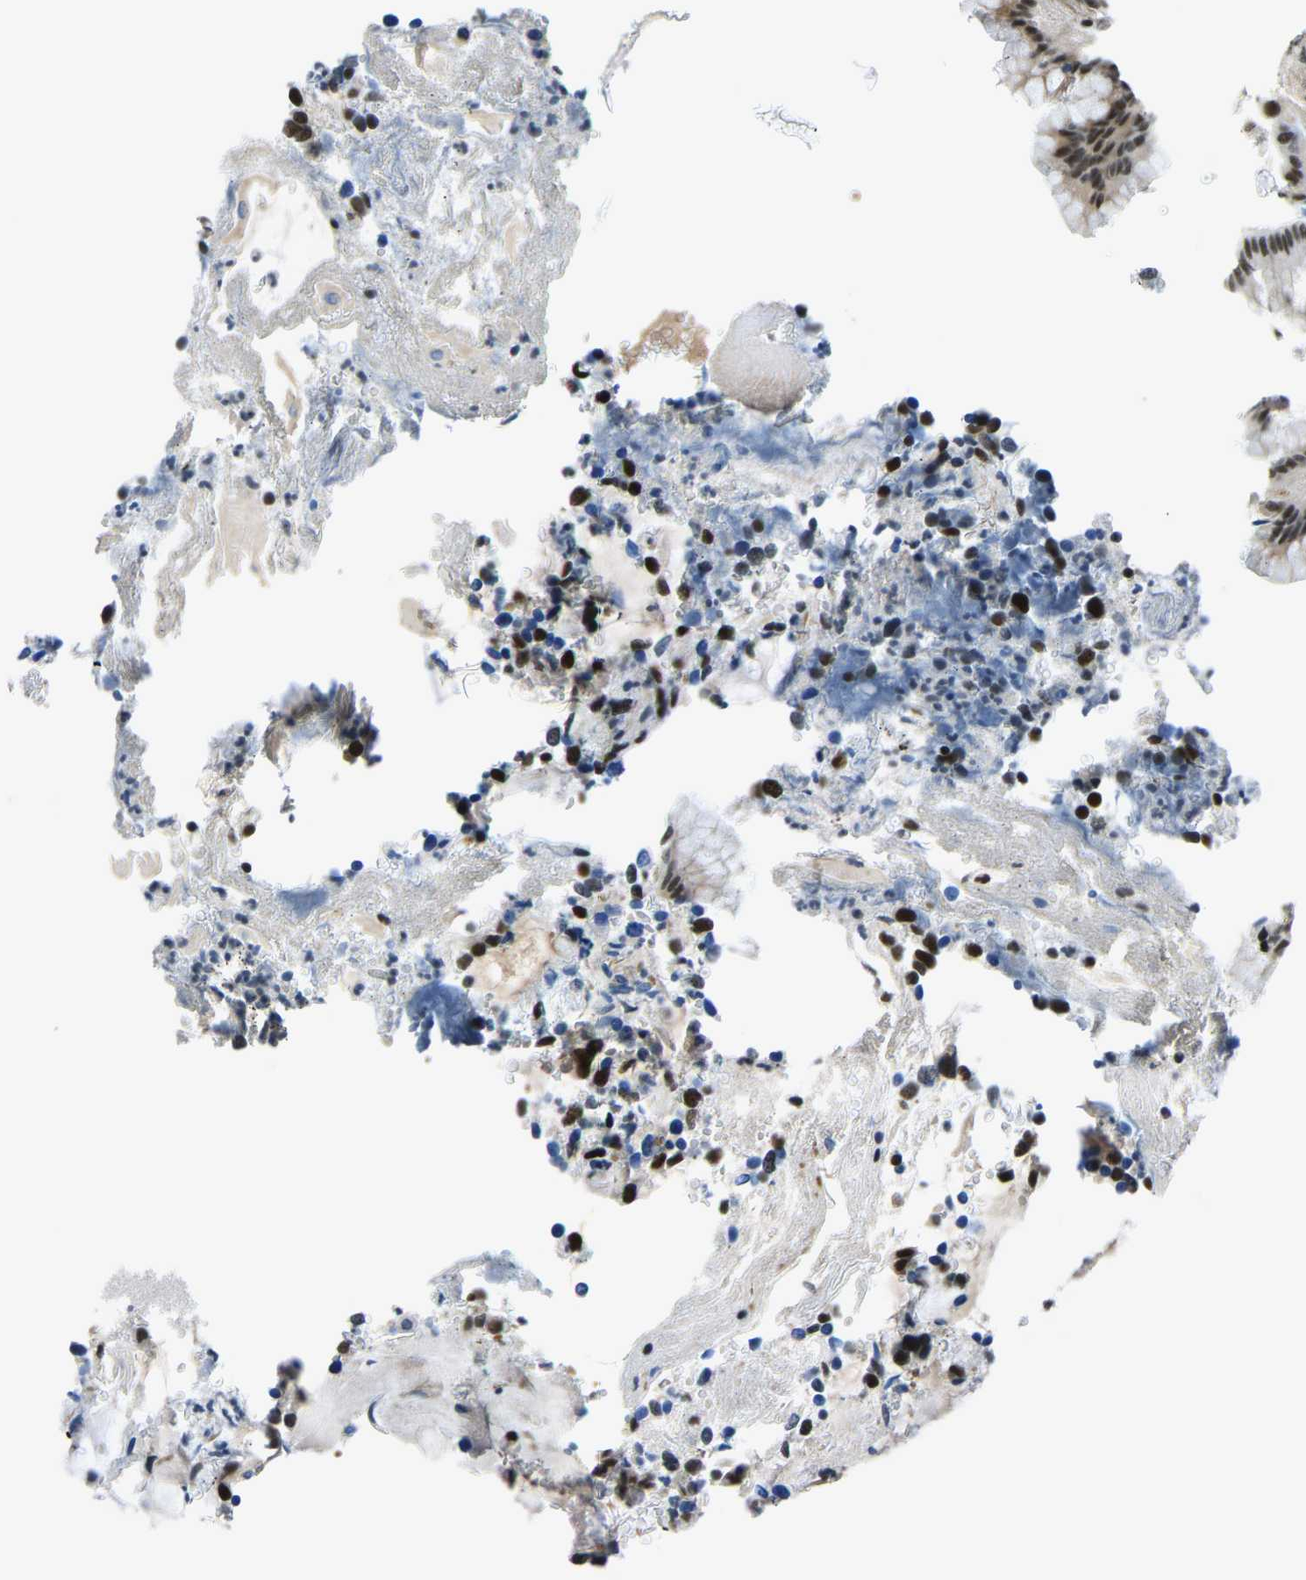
{"staining": {"intensity": "moderate", "quantity": "25%-75%", "location": "nuclear"}, "tissue": "stomach", "cell_type": "Glandular cells", "image_type": "normal", "snomed": [{"axis": "morphology", "description": "Normal tissue, NOS"}, {"axis": "morphology", "description": "Carcinoid, malignant, NOS"}, {"axis": "topography", "description": "Stomach, upper"}], "caption": "This image demonstrates immunohistochemistry (IHC) staining of benign stomach, with medium moderate nuclear staining in approximately 25%-75% of glandular cells.", "gene": "PRCC", "patient": {"sex": "male", "age": 39}}